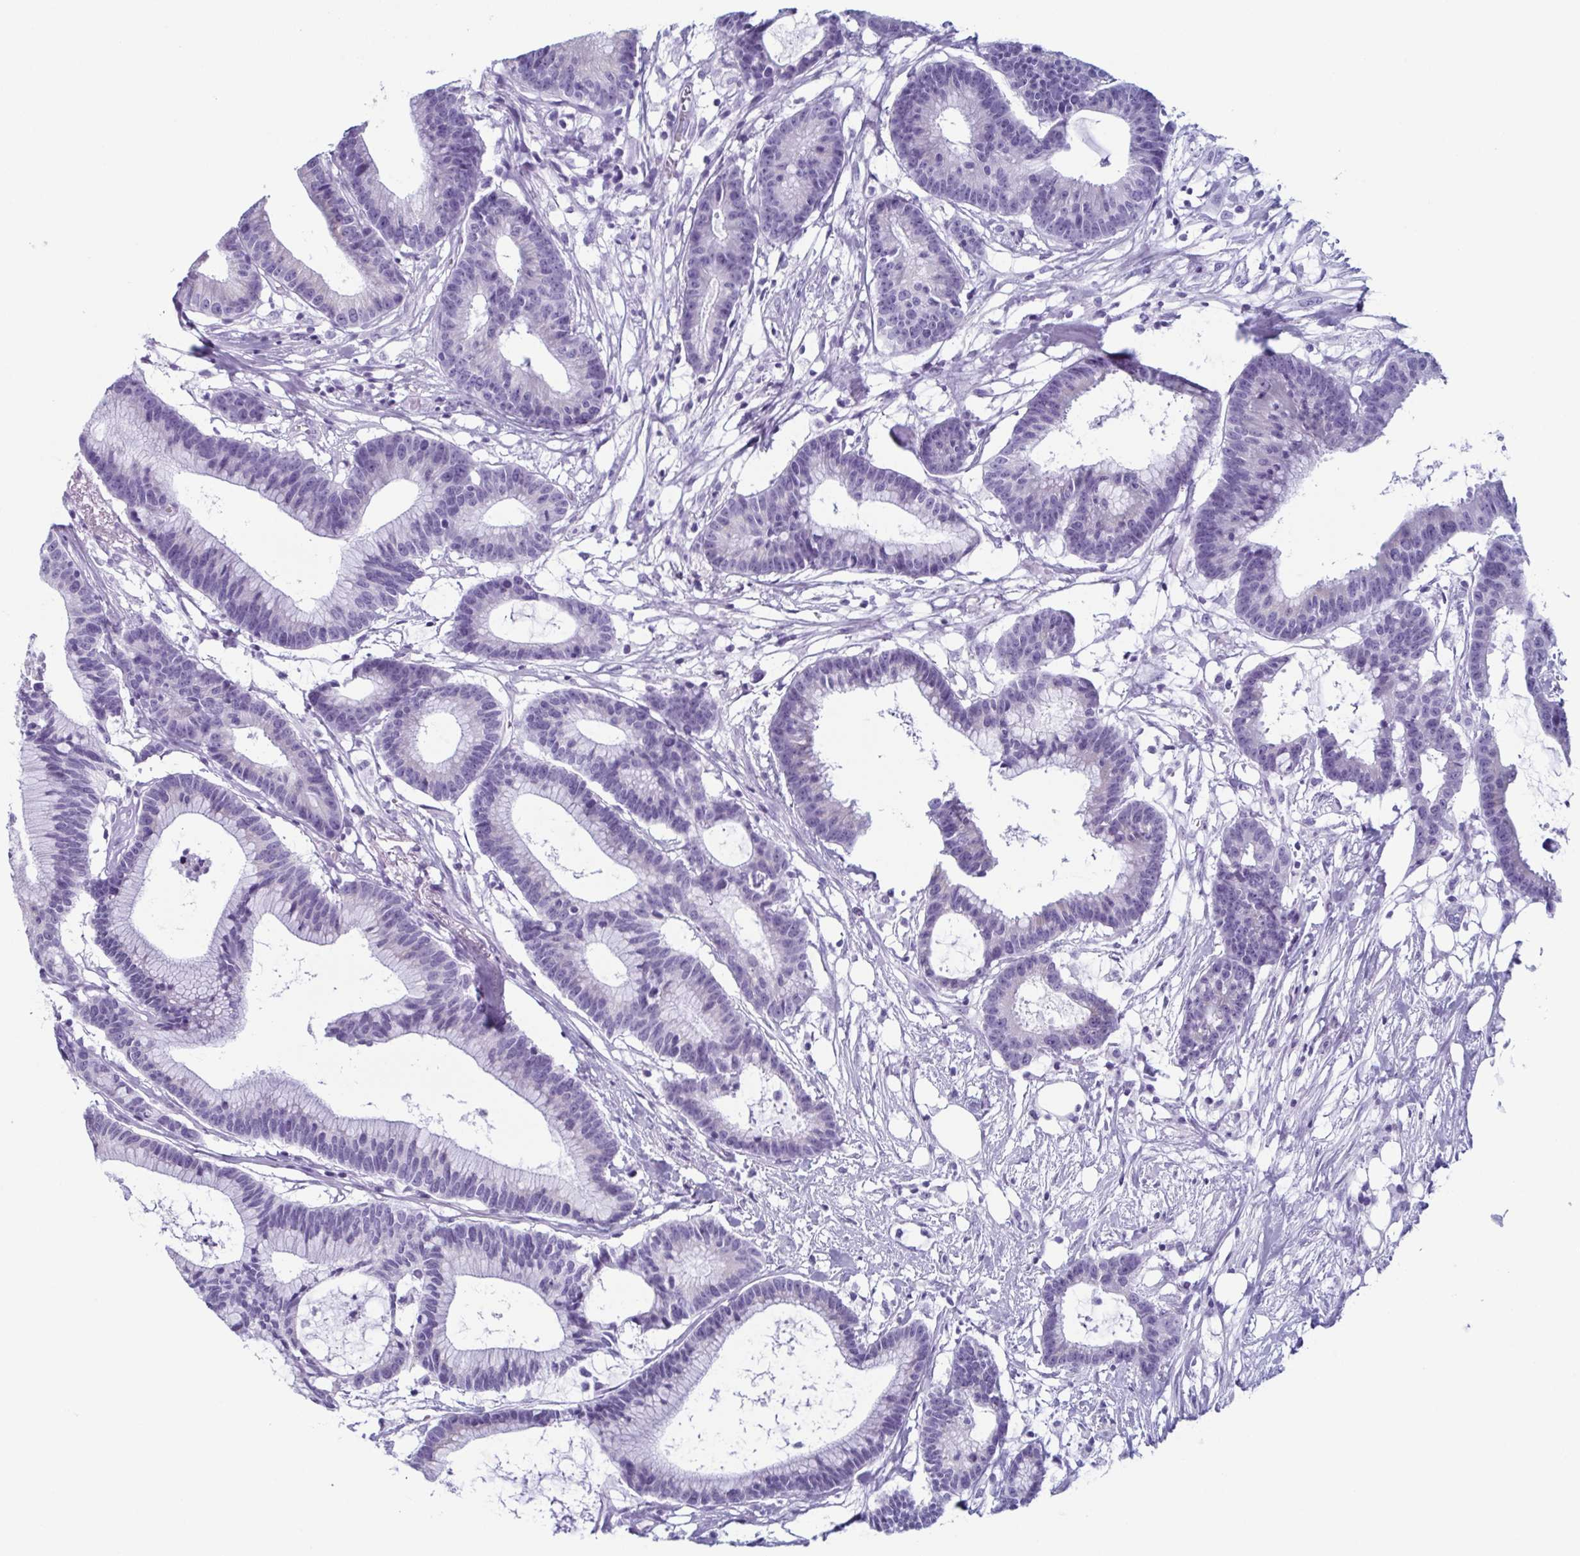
{"staining": {"intensity": "negative", "quantity": "none", "location": "none"}, "tissue": "colorectal cancer", "cell_type": "Tumor cells", "image_type": "cancer", "snomed": [{"axis": "morphology", "description": "Adenocarcinoma, NOS"}, {"axis": "topography", "description": "Colon"}], "caption": "Histopathology image shows no significant protein staining in tumor cells of colorectal cancer (adenocarcinoma).", "gene": "ENKUR", "patient": {"sex": "female", "age": 78}}